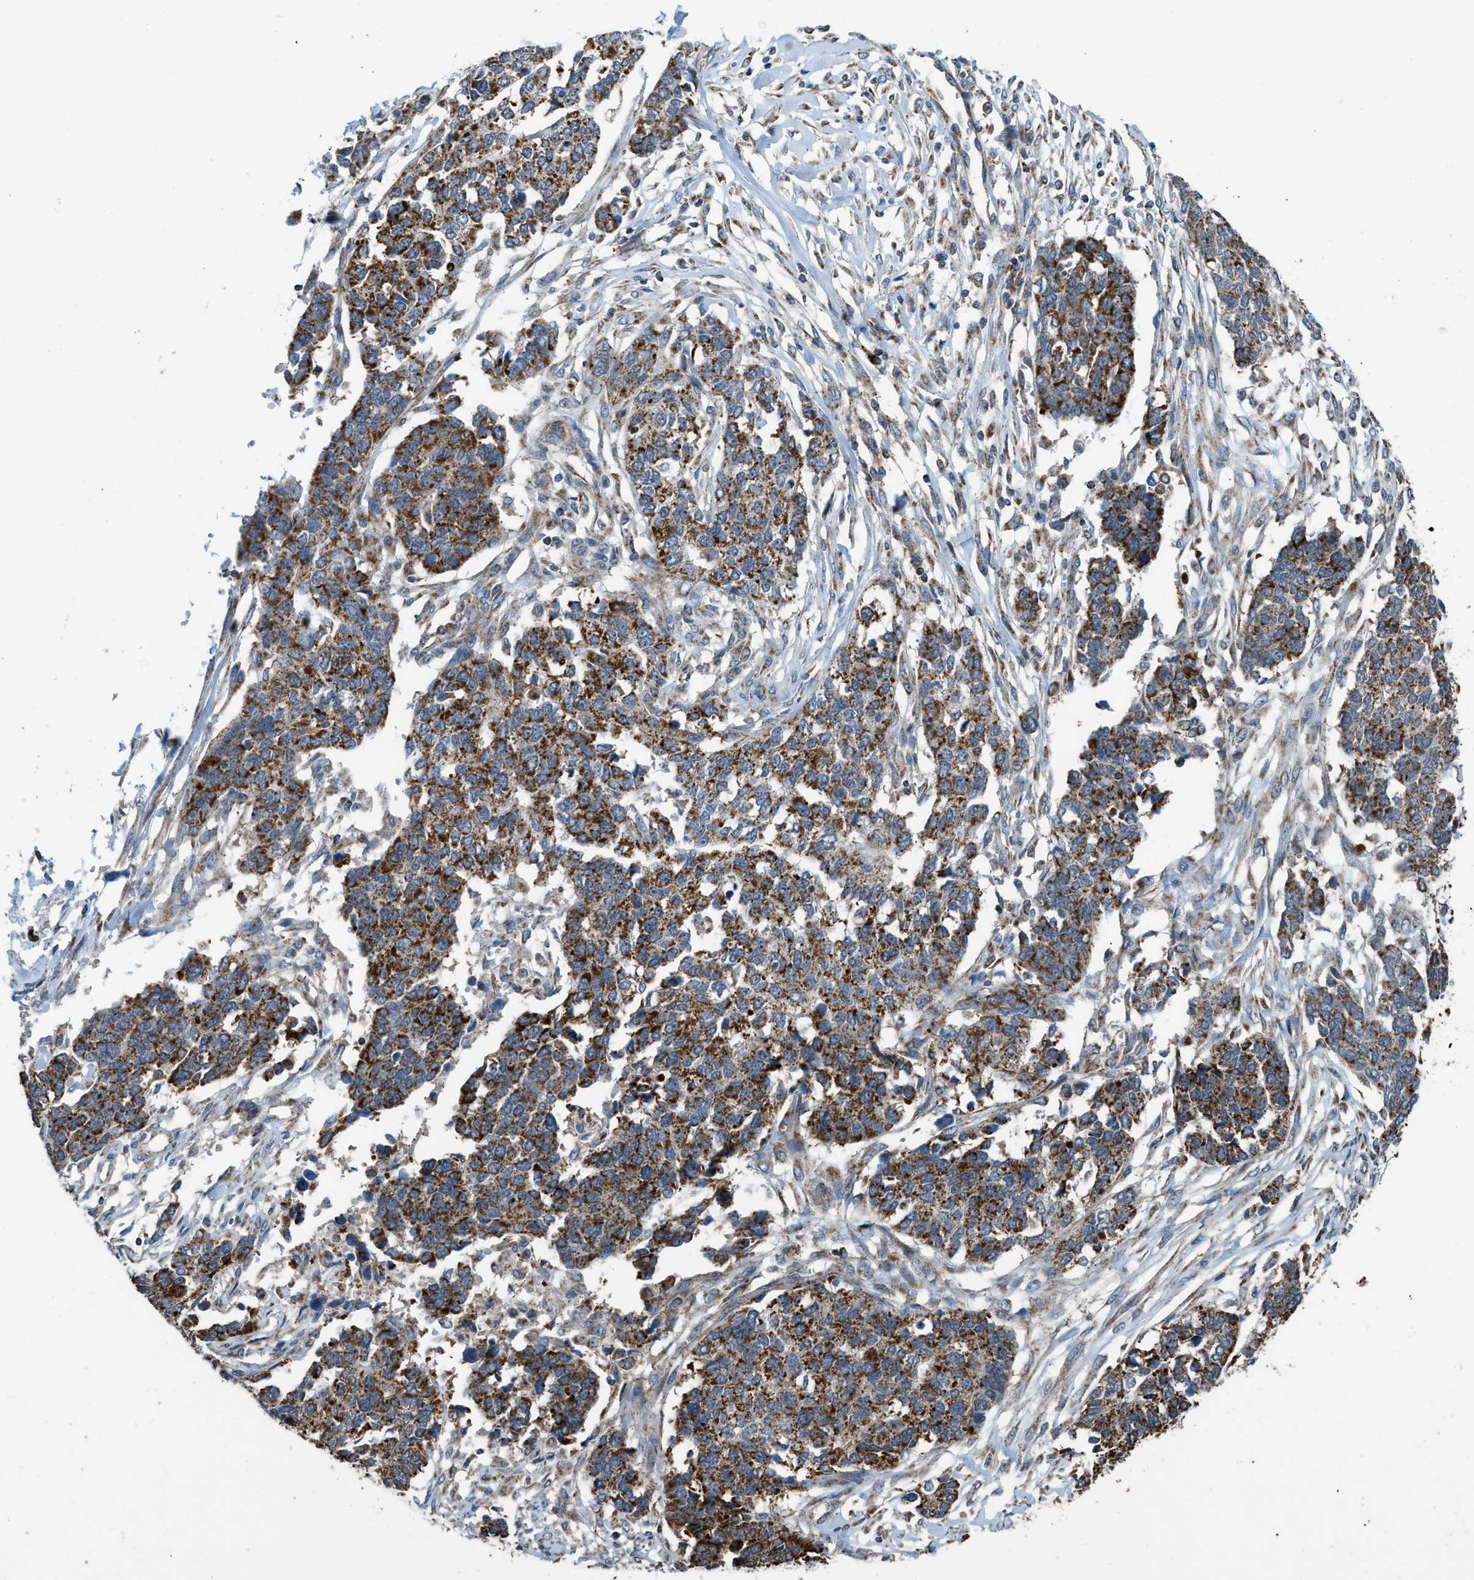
{"staining": {"intensity": "moderate", "quantity": ">75%", "location": "cytoplasmic/membranous"}, "tissue": "ovarian cancer", "cell_type": "Tumor cells", "image_type": "cancer", "snomed": [{"axis": "morphology", "description": "Cystadenocarcinoma, serous, NOS"}, {"axis": "topography", "description": "Ovary"}], "caption": "Moderate cytoplasmic/membranous expression for a protein is identified in about >75% of tumor cells of serous cystadenocarcinoma (ovarian) using immunohistochemistry.", "gene": "ETFB", "patient": {"sex": "female", "age": 44}}